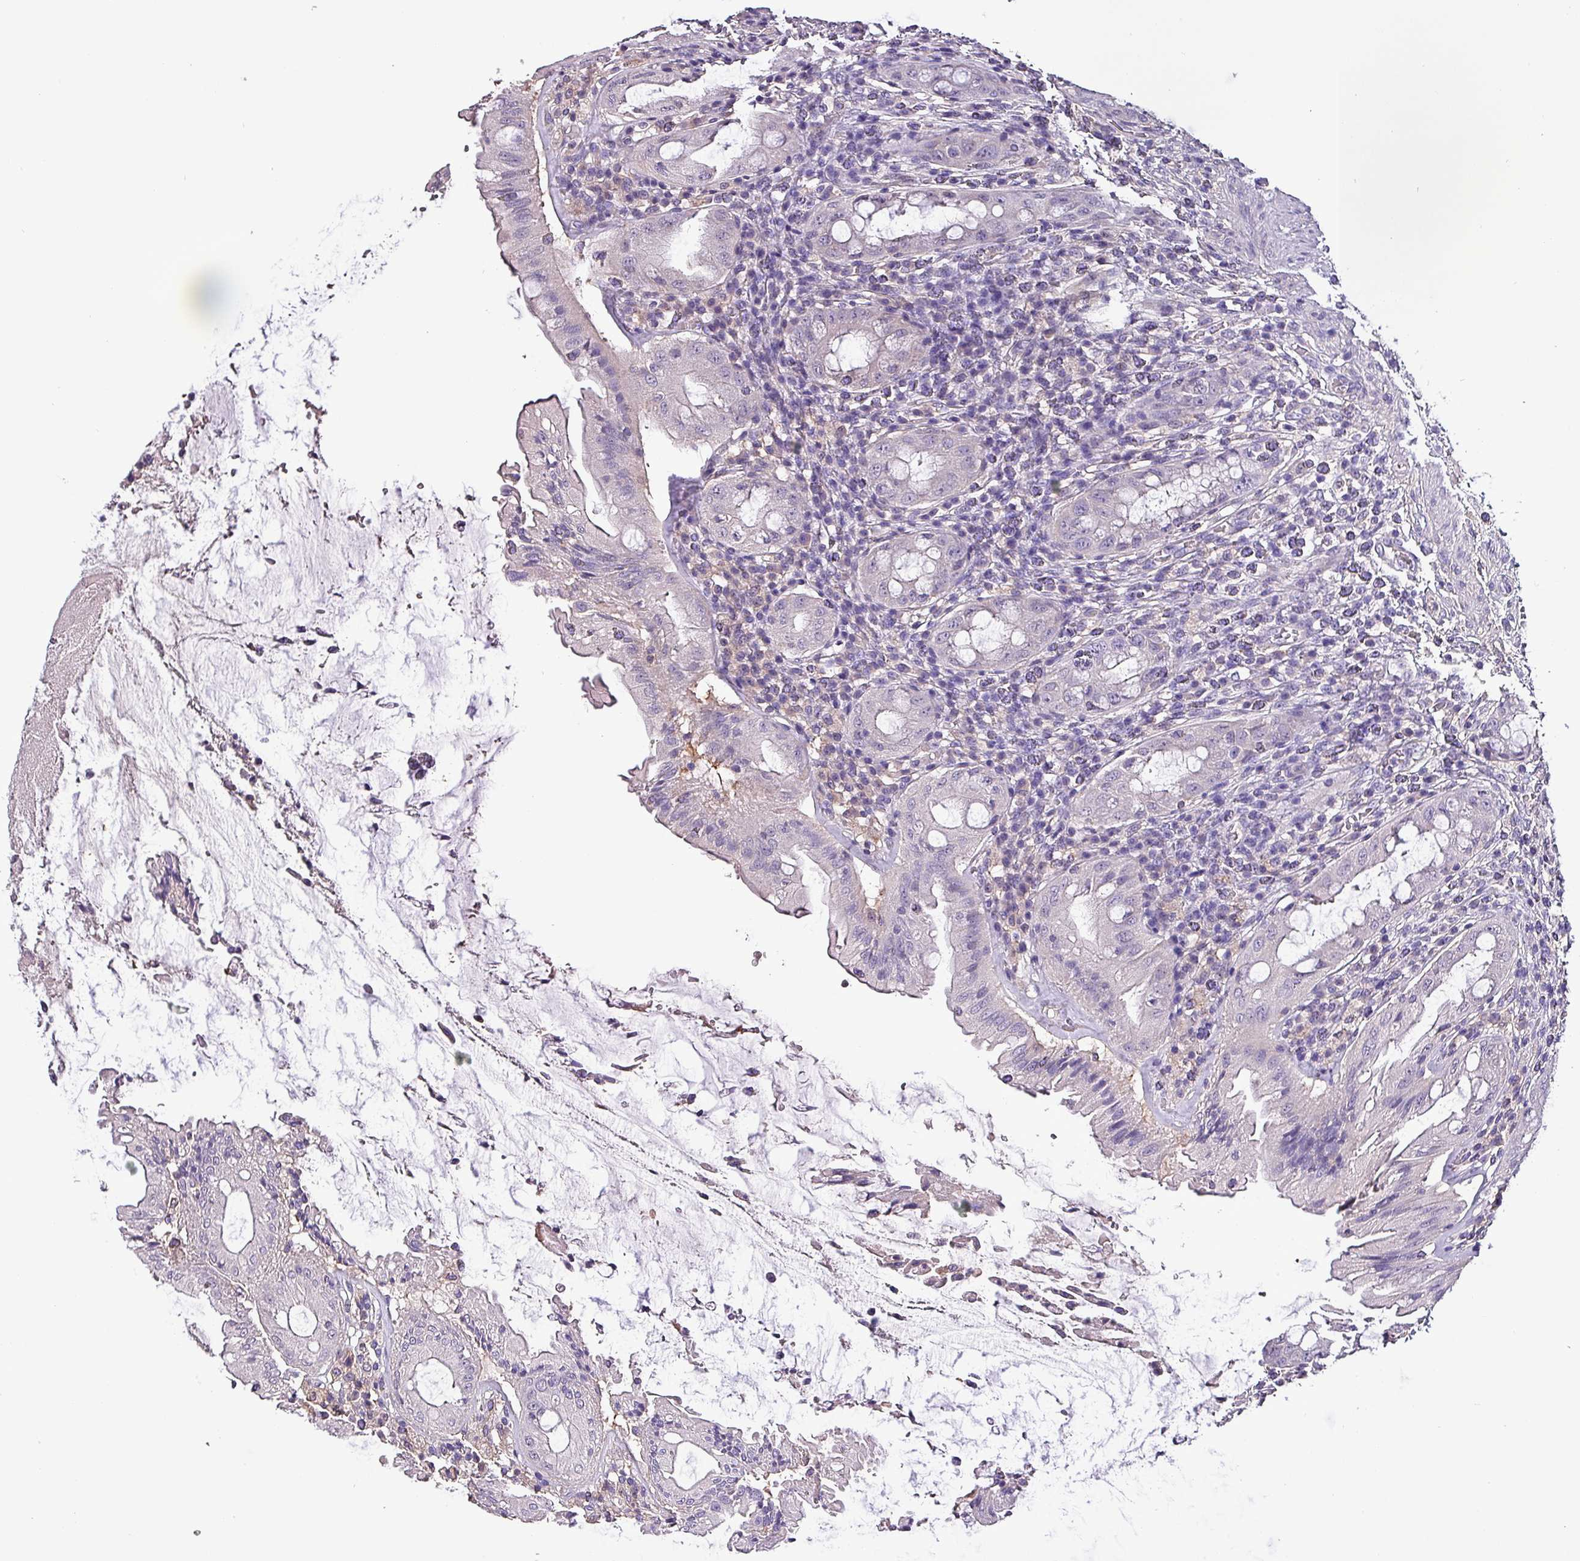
{"staining": {"intensity": "weak", "quantity": "<25%", "location": "cytoplasmic/membranous"}, "tissue": "rectum", "cell_type": "Glandular cells", "image_type": "normal", "snomed": [{"axis": "morphology", "description": "Normal tissue, NOS"}, {"axis": "topography", "description": "Rectum"}], "caption": "High power microscopy histopathology image of an immunohistochemistry photomicrograph of normal rectum, revealing no significant staining in glandular cells.", "gene": "HTRA4", "patient": {"sex": "female", "age": 57}}